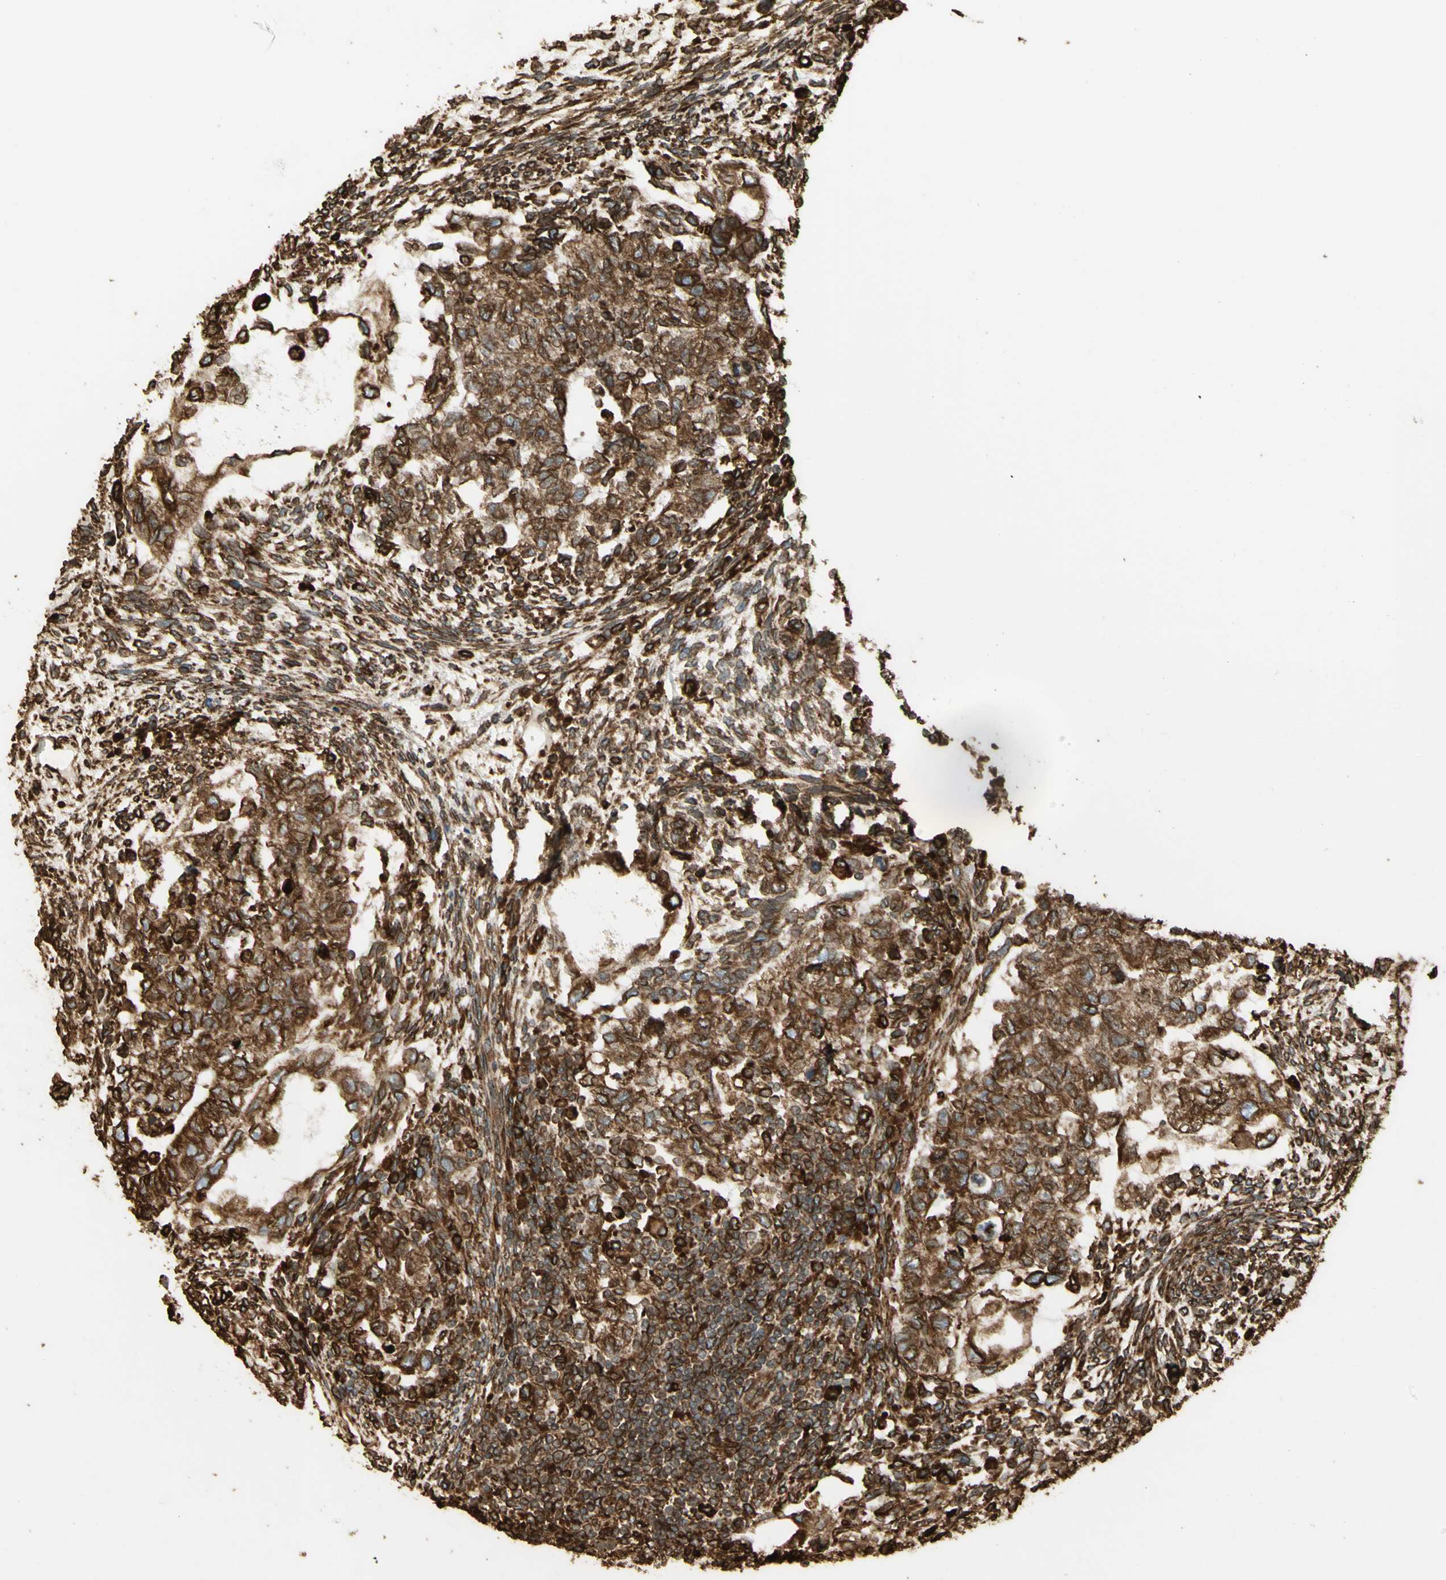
{"staining": {"intensity": "strong", "quantity": "25%-75%", "location": "cytoplasmic/membranous"}, "tissue": "testis cancer", "cell_type": "Tumor cells", "image_type": "cancer", "snomed": [{"axis": "morphology", "description": "Normal tissue, NOS"}, {"axis": "morphology", "description": "Carcinoma, Embryonal, NOS"}, {"axis": "topography", "description": "Testis"}], "caption": "Tumor cells reveal strong cytoplasmic/membranous positivity in about 25%-75% of cells in embryonal carcinoma (testis).", "gene": "CANX", "patient": {"sex": "male", "age": 36}}